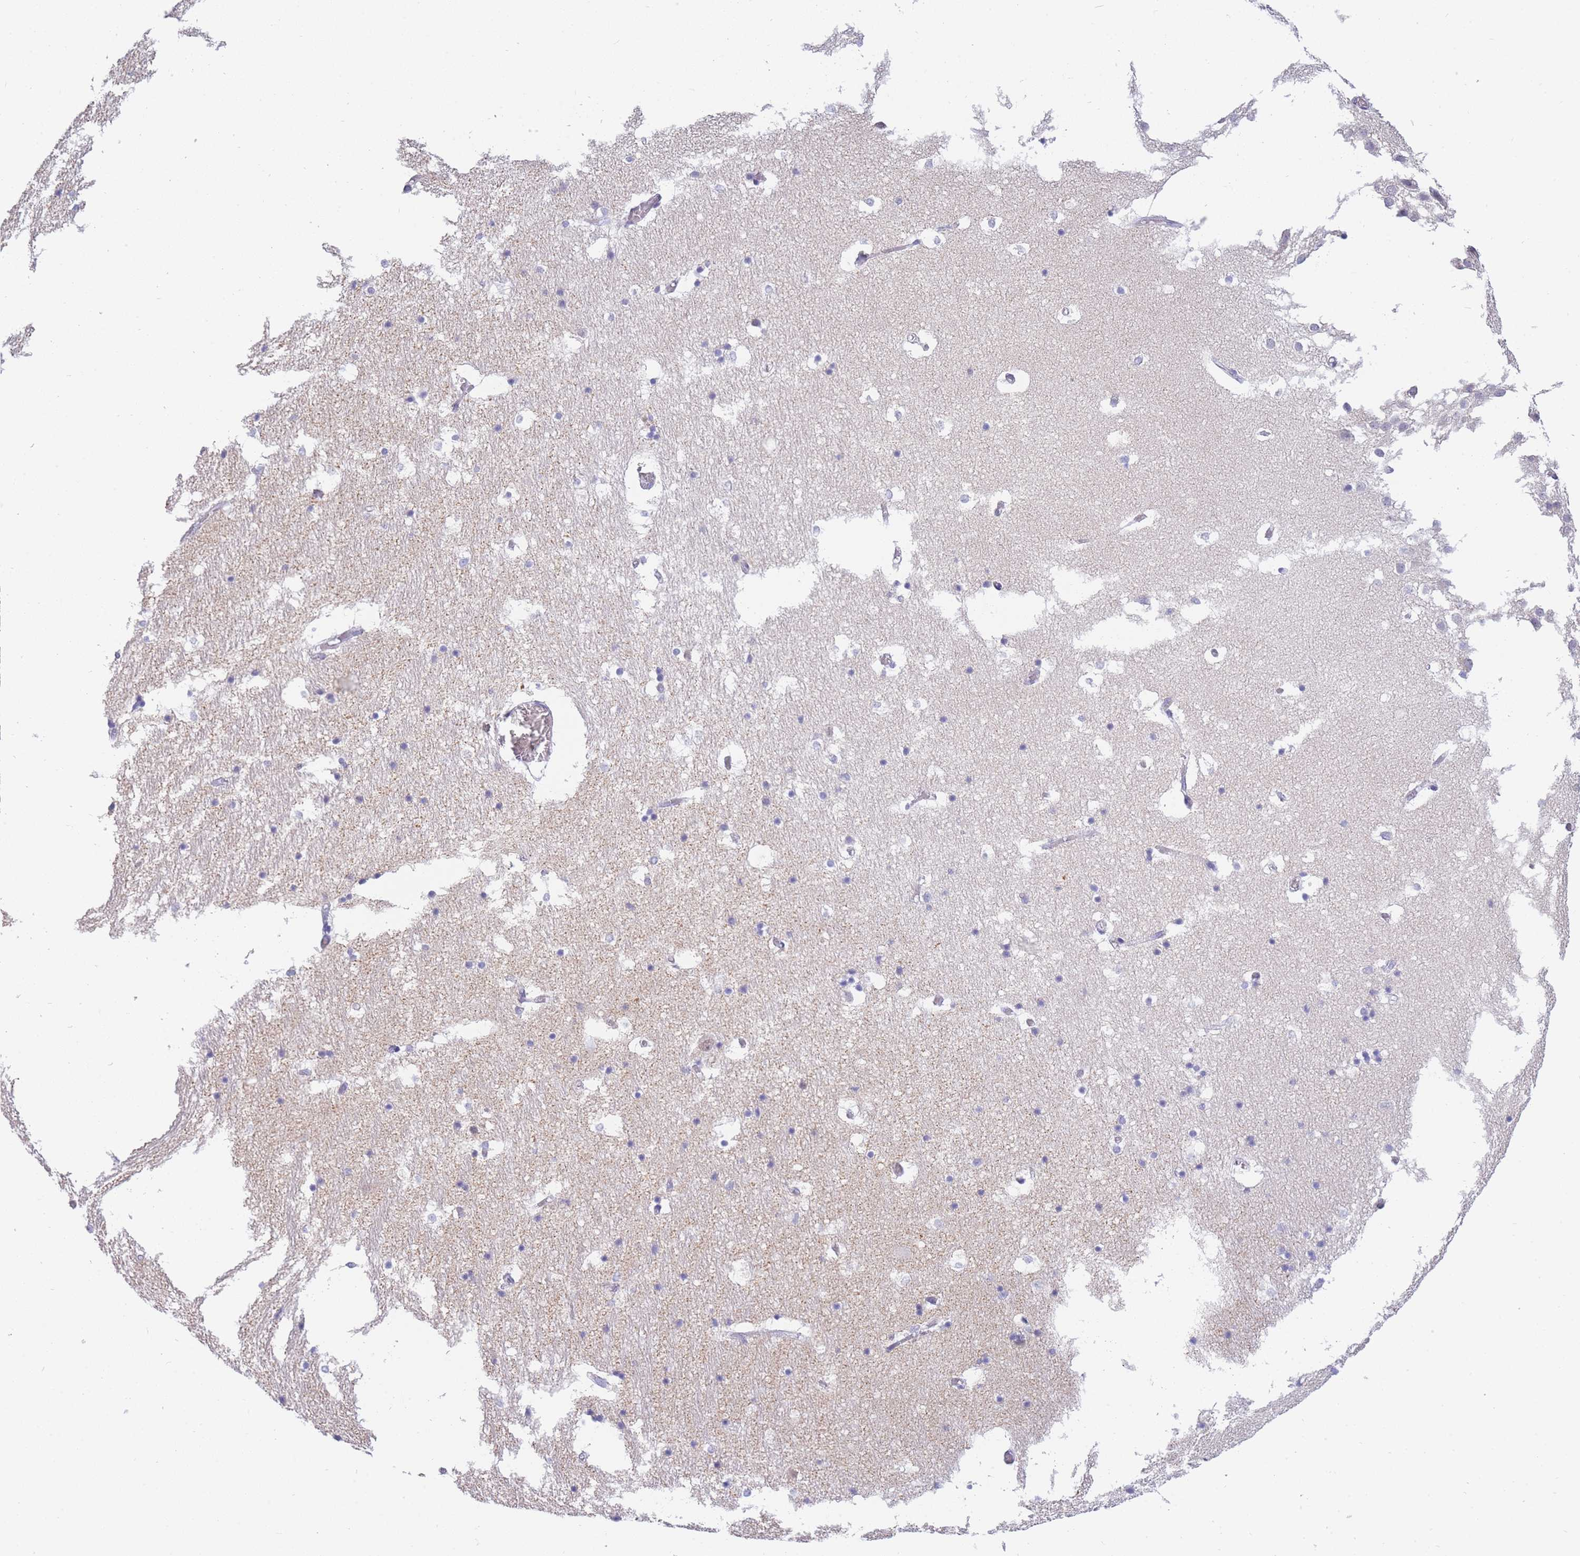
{"staining": {"intensity": "negative", "quantity": "none", "location": "none"}, "tissue": "hippocampus", "cell_type": "Glial cells", "image_type": "normal", "snomed": [{"axis": "morphology", "description": "Normal tissue, NOS"}, {"axis": "topography", "description": "Hippocampus"}], "caption": "High magnification brightfield microscopy of unremarkable hippocampus stained with DAB (brown) and counterstained with hematoxylin (blue): glial cells show no significant expression. Nuclei are stained in blue.", "gene": "FRAT2", "patient": {"sex": "female", "age": 52}}